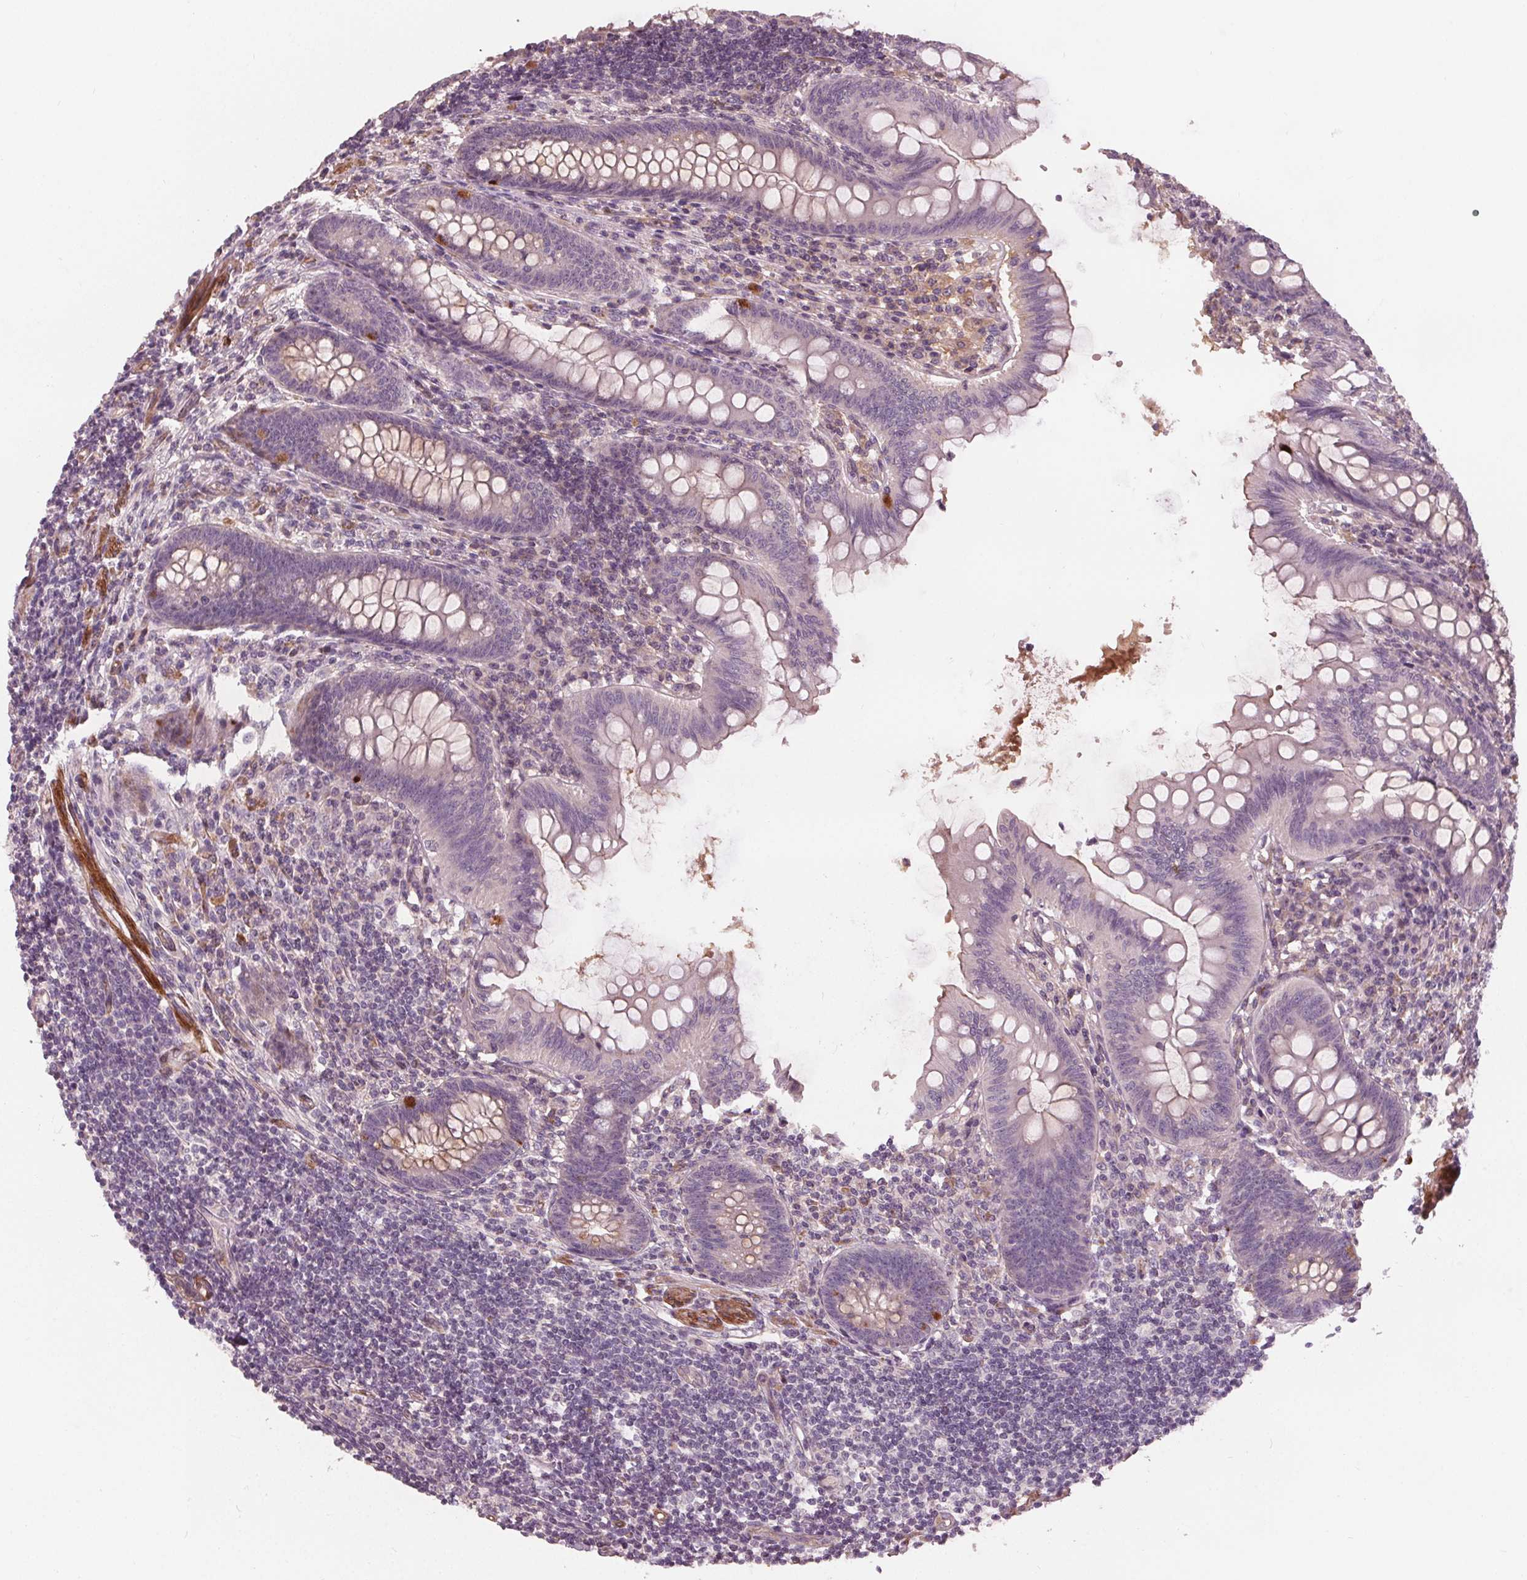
{"staining": {"intensity": "moderate", "quantity": "<25%", "location": "cytoplasmic/membranous"}, "tissue": "appendix", "cell_type": "Glandular cells", "image_type": "normal", "snomed": [{"axis": "morphology", "description": "Normal tissue, NOS"}, {"axis": "topography", "description": "Appendix"}], "caption": "Normal appendix was stained to show a protein in brown. There is low levels of moderate cytoplasmic/membranous expression in about <25% of glandular cells. The protein is stained brown, and the nuclei are stained in blue (DAB IHC with brightfield microscopy, high magnification).", "gene": "PDGFD", "patient": {"sex": "female", "age": 57}}